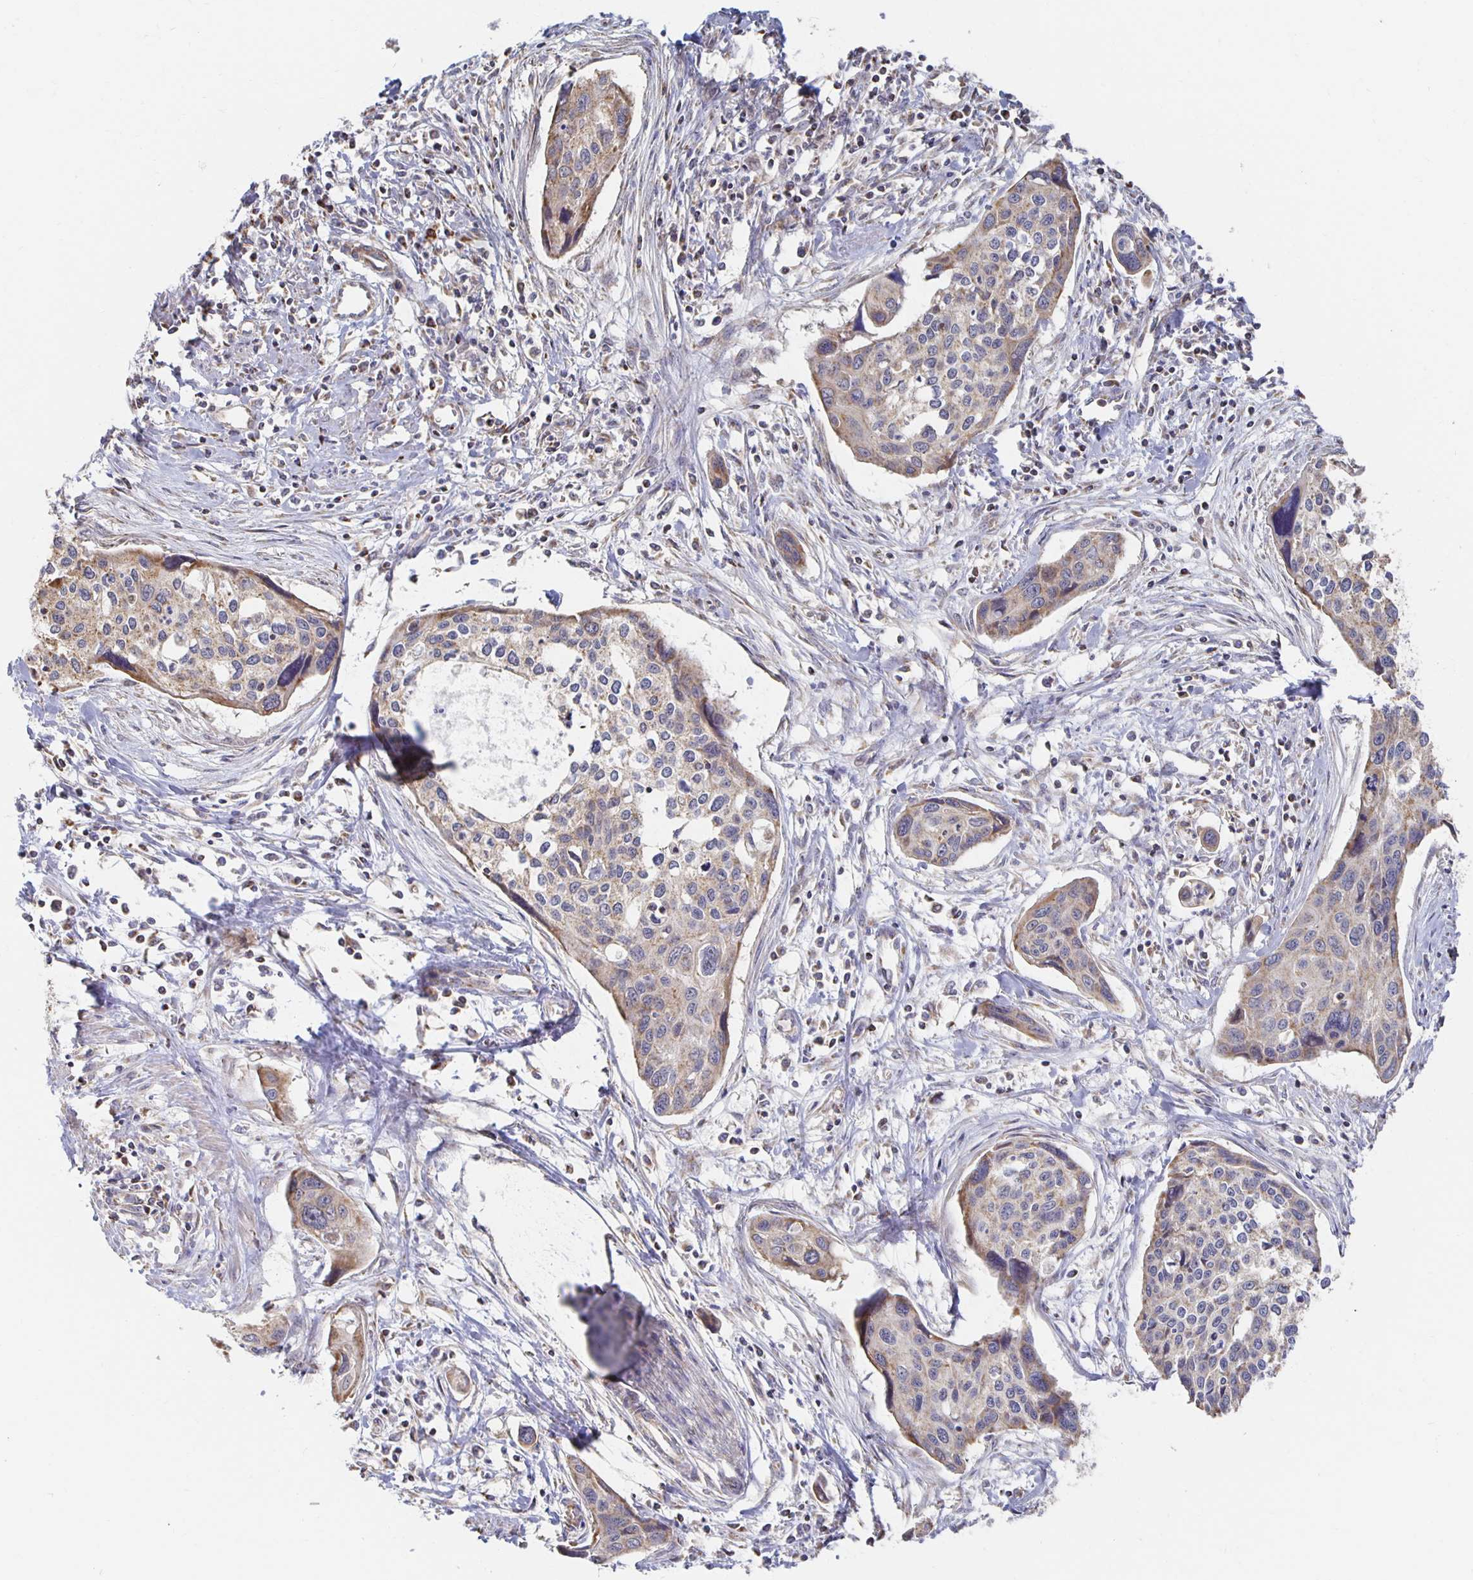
{"staining": {"intensity": "weak", "quantity": "<25%", "location": "cytoplasmic/membranous"}, "tissue": "cervical cancer", "cell_type": "Tumor cells", "image_type": "cancer", "snomed": [{"axis": "morphology", "description": "Squamous cell carcinoma, NOS"}, {"axis": "topography", "description": "Cervix"}], "caption": "An IHC photomicrograph of cervical cancer (squamous cell carcinoma) is shown. There is no staining in tumor cells of cervical cancer (squamous cell carcinoma).", "gene": "NKX2-8", "patient": {"sex": "female", "age": 31}}